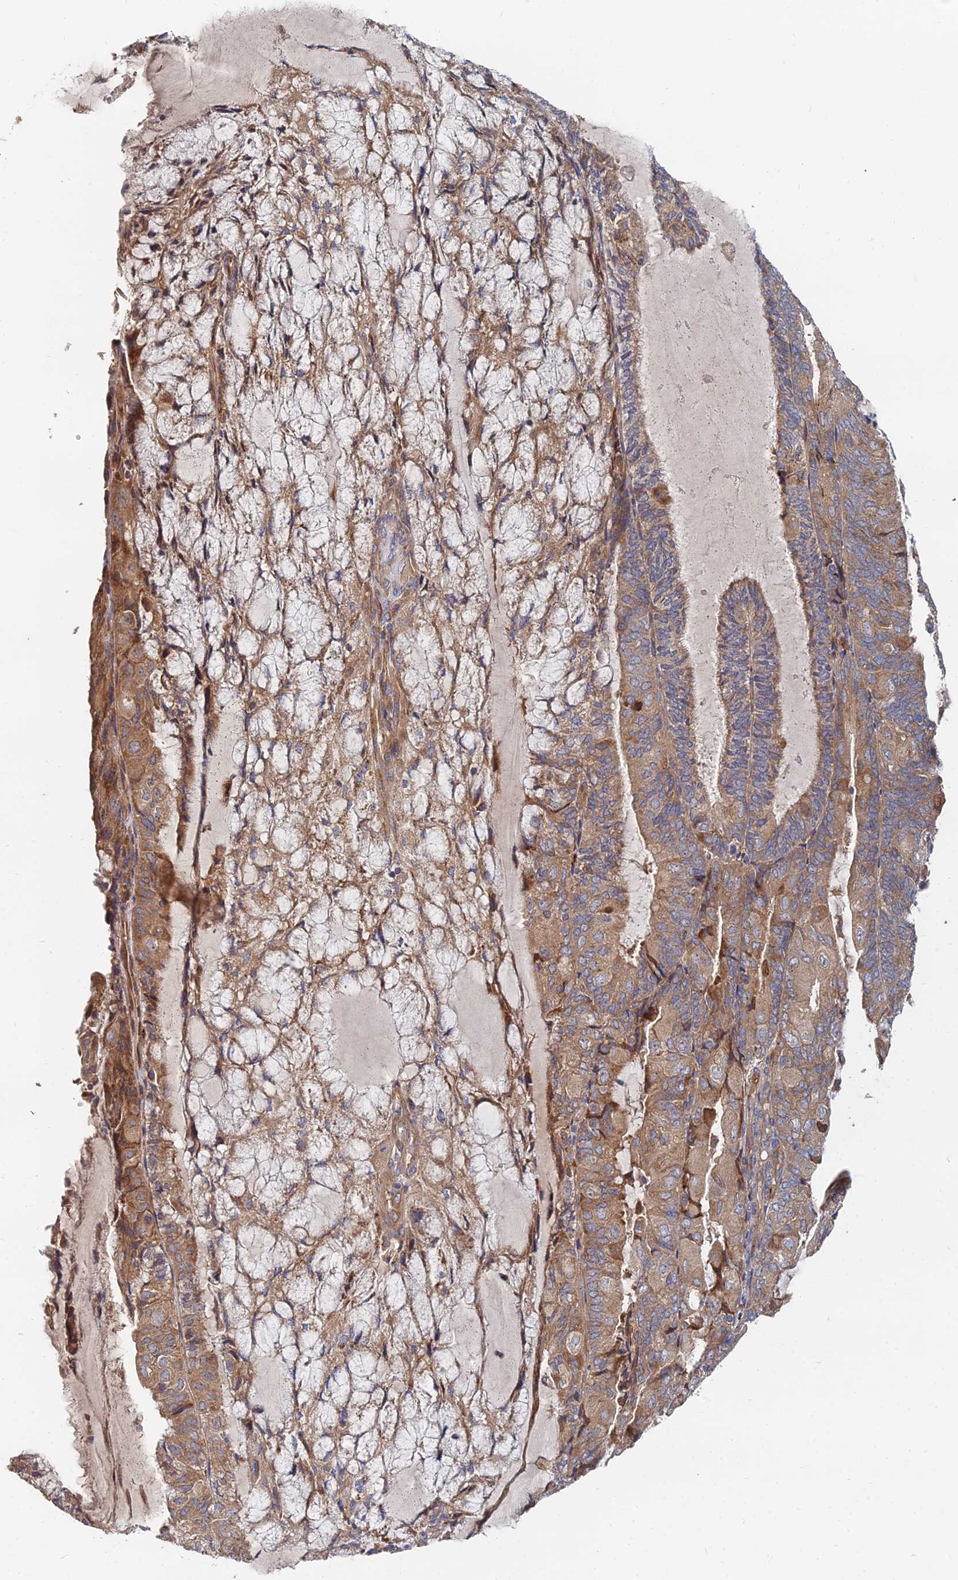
{"staining": {"intensity": "moderate", "quantity": ">75%", "location": "cytoplasmic/membranous"}, "tissue": "endometrial cancer", "cell_type": "Tumor cells", "image_type": "cancer", "snomed": [{"axis": "morphology", "description": "Adenocarcinoma, NOS"}, {"axis": "topography", "description": "Endometrium"}], "caption": "IHC of endometrial cancer displays medium levels of moderate cytoplasmic/membranous staining in approximately >75% of tumor cells. The protein of interest is shown in brown color, while the nuclei are stained blue.", "gene": "CCZ1", "patient": {"sex": "female", "age": 81}}